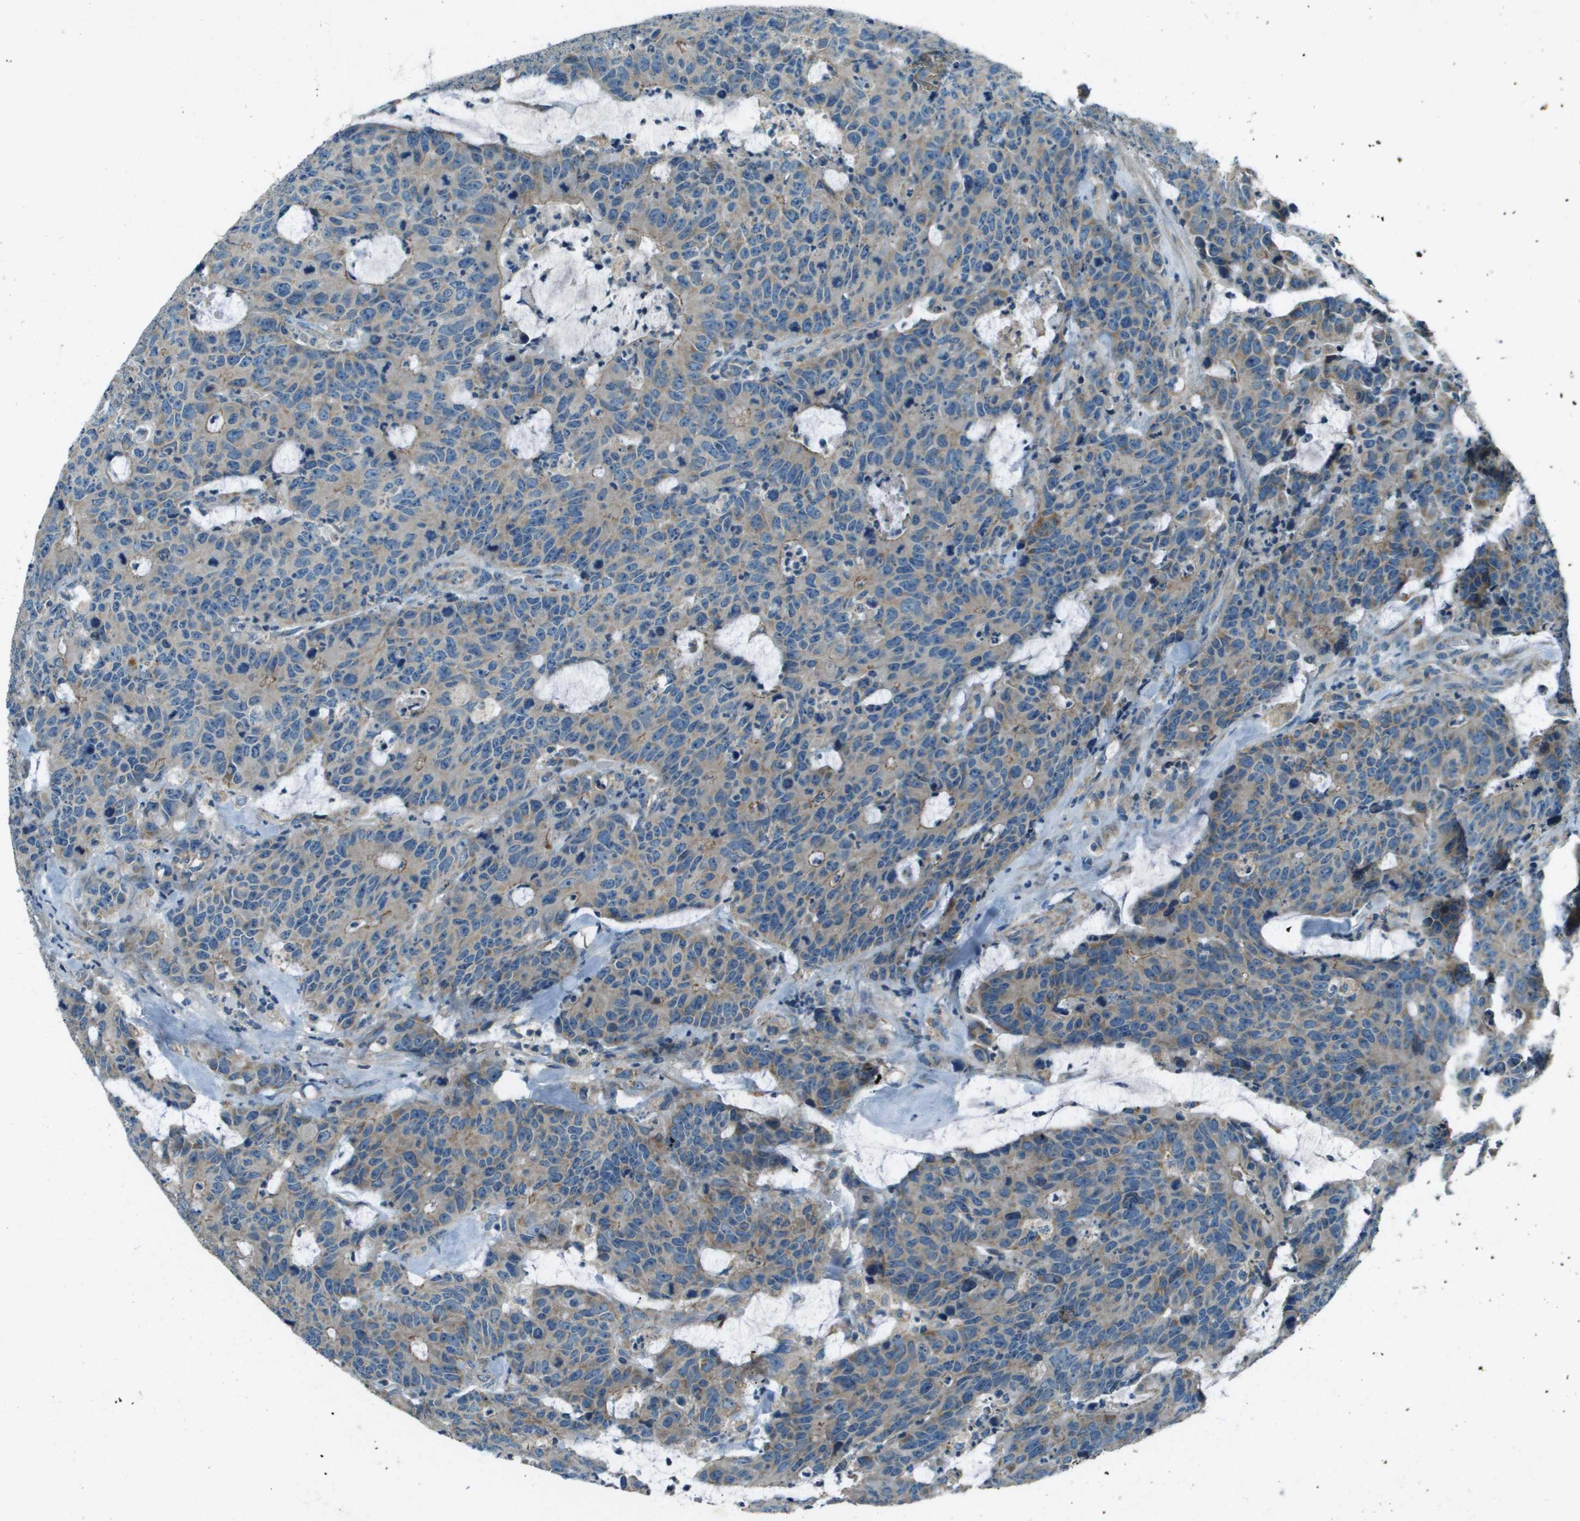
{"staining": {"intensity": "weak", "quantity": "25%-75%", "location": "cytoplasmic/membranous"}, "tissue": "colorectal cancer", "cell_type": "Tumor cells", "image_type": "cancer", "snomed": [{"axis": "morphology", "description": "Adenocarcinoma, NOS"}, {"axis": "topography", "description": "Colon"}], "caption": "An image of human adenocarcinoma (colorectal) stained for a protein displays weak cytoplasmic/membranous brown staining in tumor cells.", "gene": "MIGA1", "patient": {"sex": "female", "age": 86}}